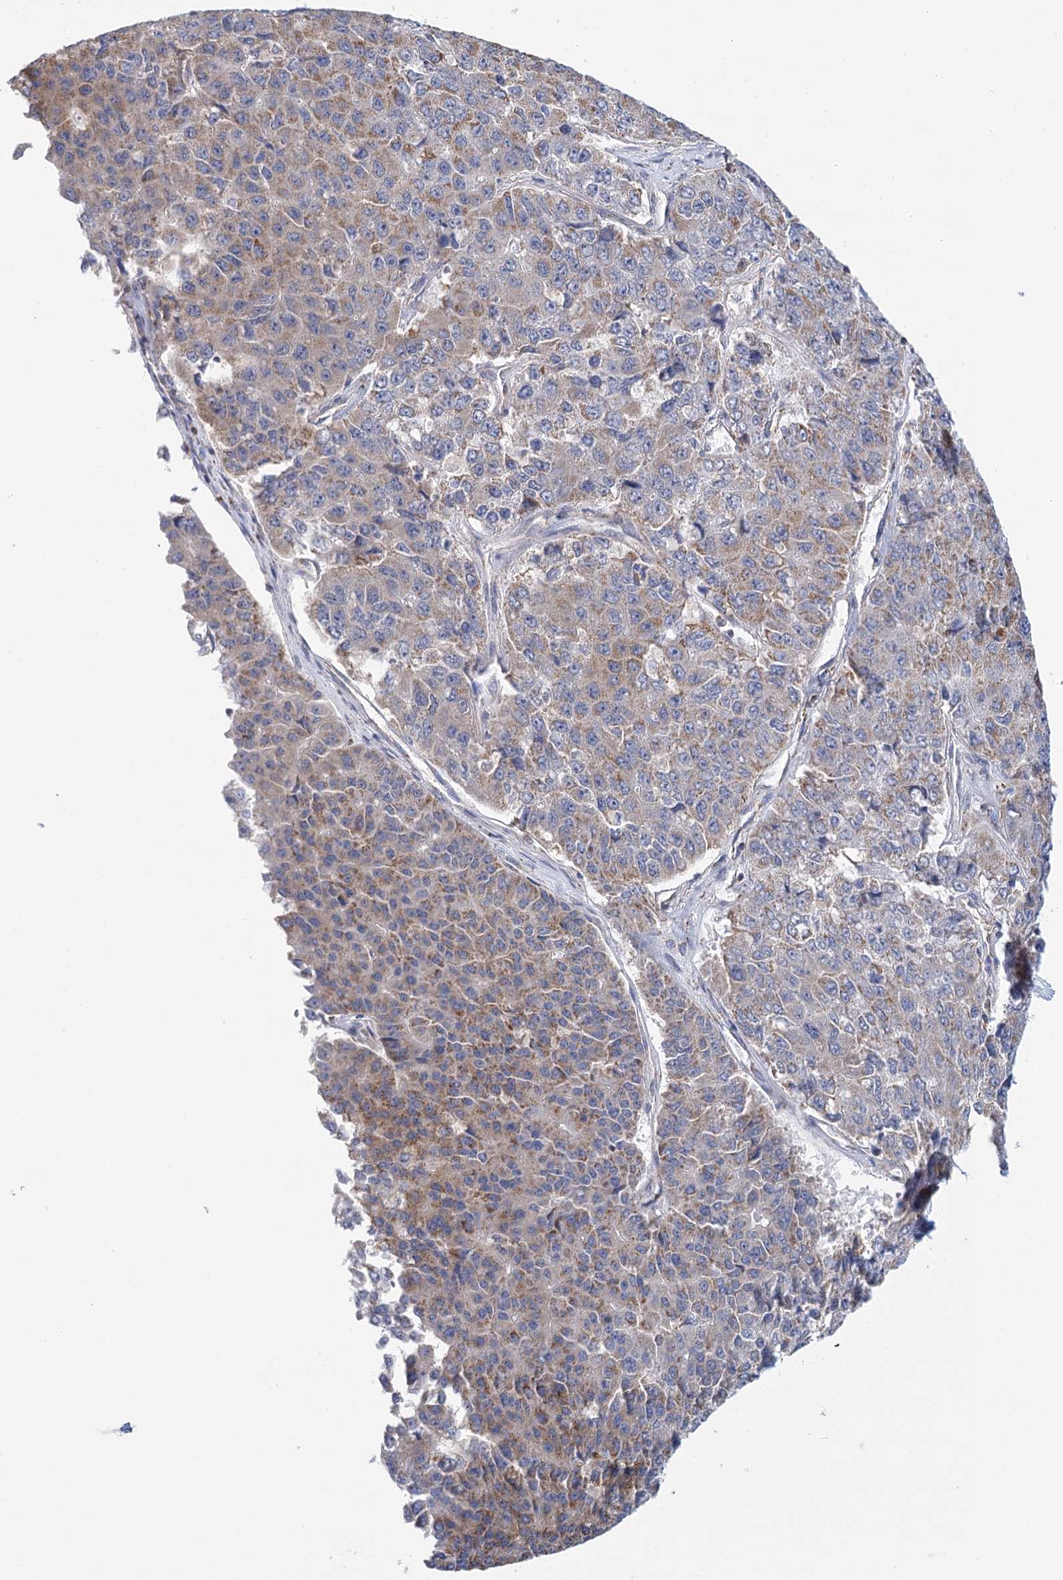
{"staining": {"intensity": "moderate", "quantity": "<25%", "location": "cytoplasmic/membranous"}, "tissue": "pancreatic cancer", "cell_type": "Tumor cells", "image_type": "cancer", "snomed": [{"axis": "morphology", "description": "Adenocarcinoma, NOS"}, {"axis": "topography", "description": "Pancreas"}], "caption": "Protein expression by IHC reveals moderate cytoplasmic/membranous staining in approximately <25% of tumor cells in pancreatic cancer (adenocarcinoma).", "gene": "LSS", "patient": {"sex": "male", "age": 50}}